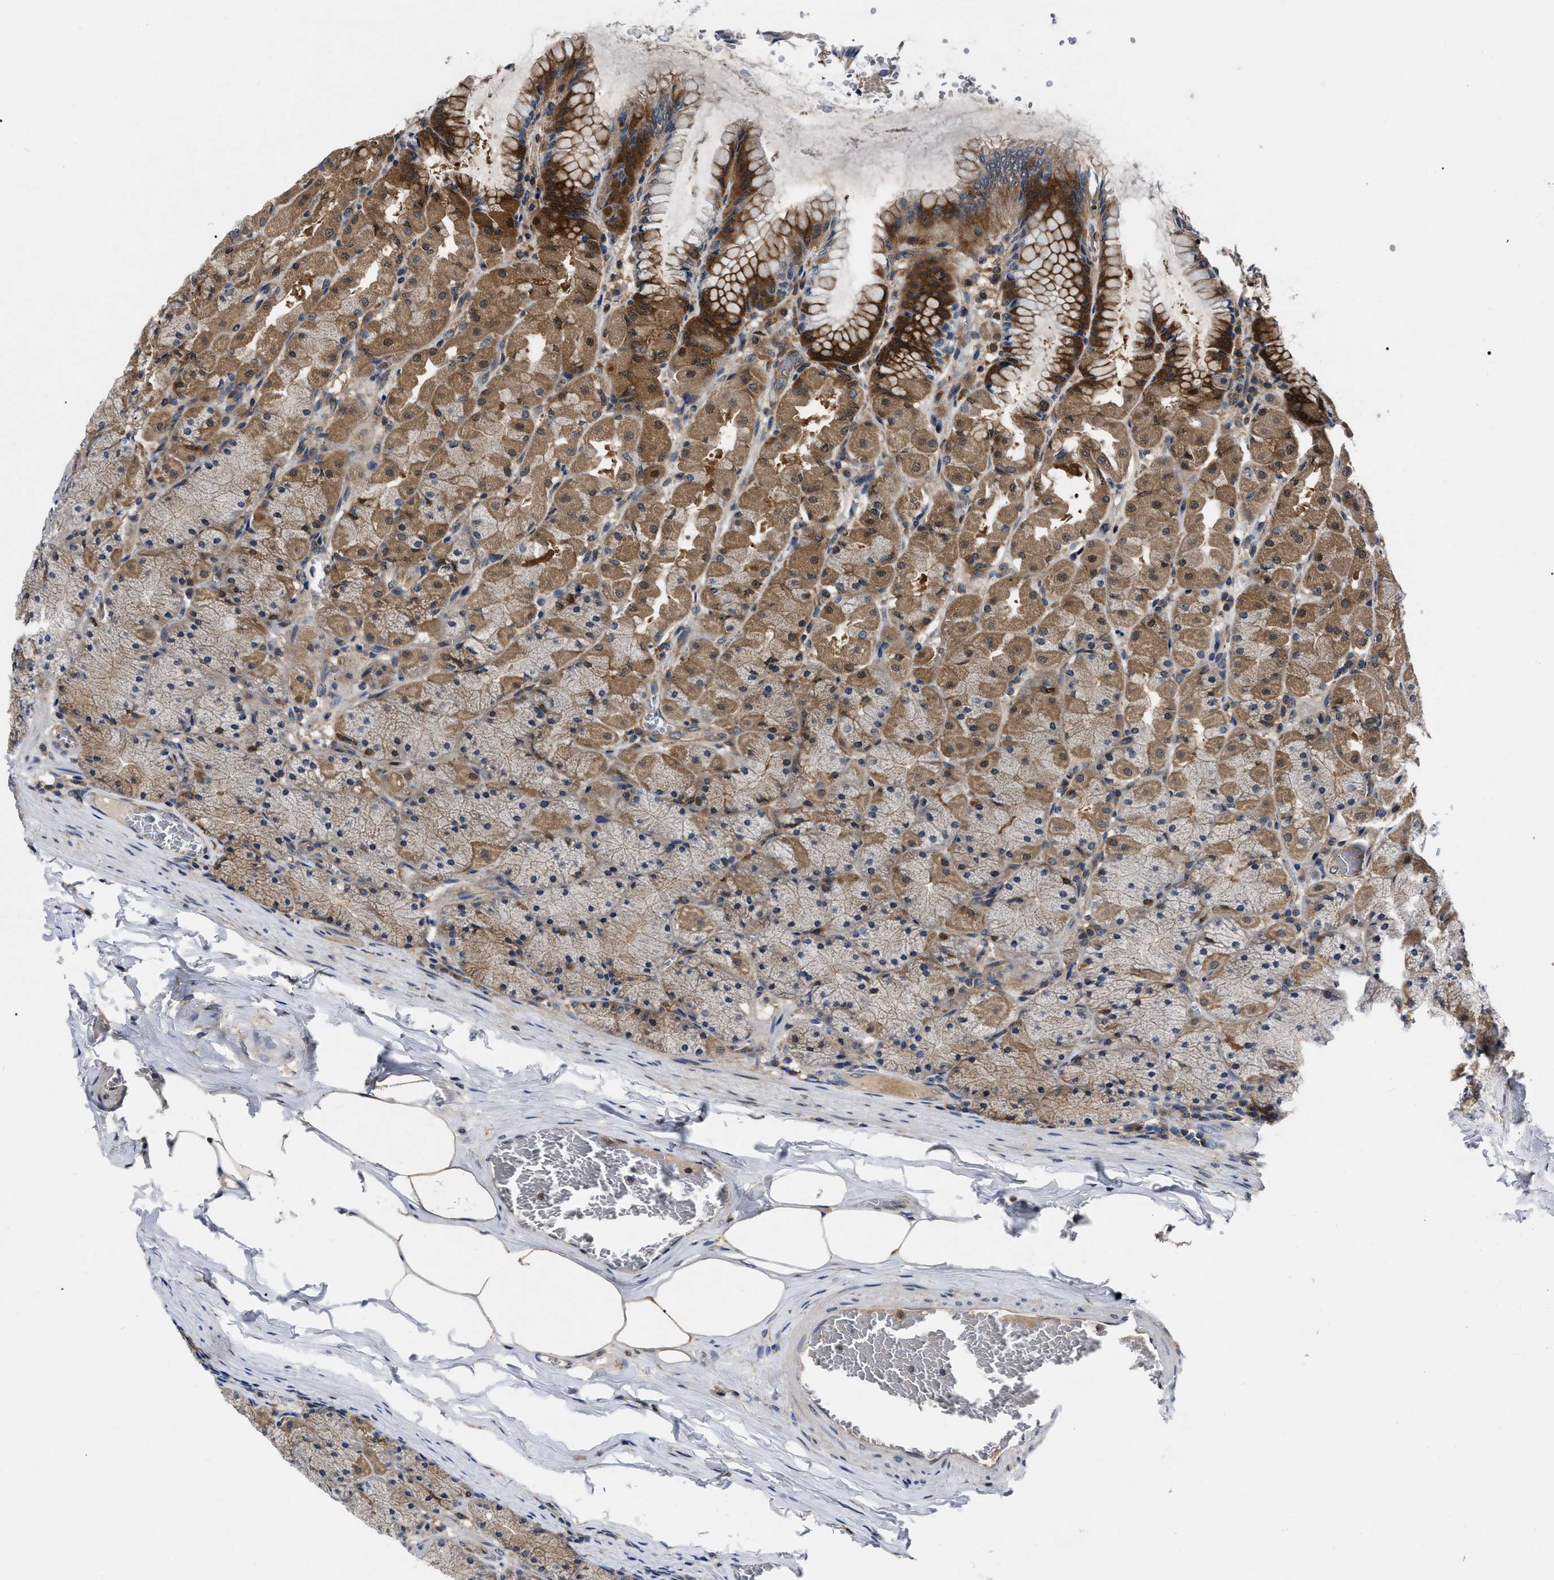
{"staining": {"intensity": "strong", "quantity": "25%-75%", "location": "cytoplasmic/membranous"}, "tissue": "stomach", "cell_type": "Glandular cells", "image_type": "normal", "snomed": [{"axis": "morphology", "description": "Normal tissue, NOS"}, {"axis": "topography", "description": "Stomach, upper"}], "caption": "Normal stomach displays strong cytoplasmic/membranous expression in about 25%-75% of glandular cells (brown staining indicates protein expression, while blue staining denotes nuclei)..", "gene": "GET4", "patient": {"sex": "female", "age": 56}}